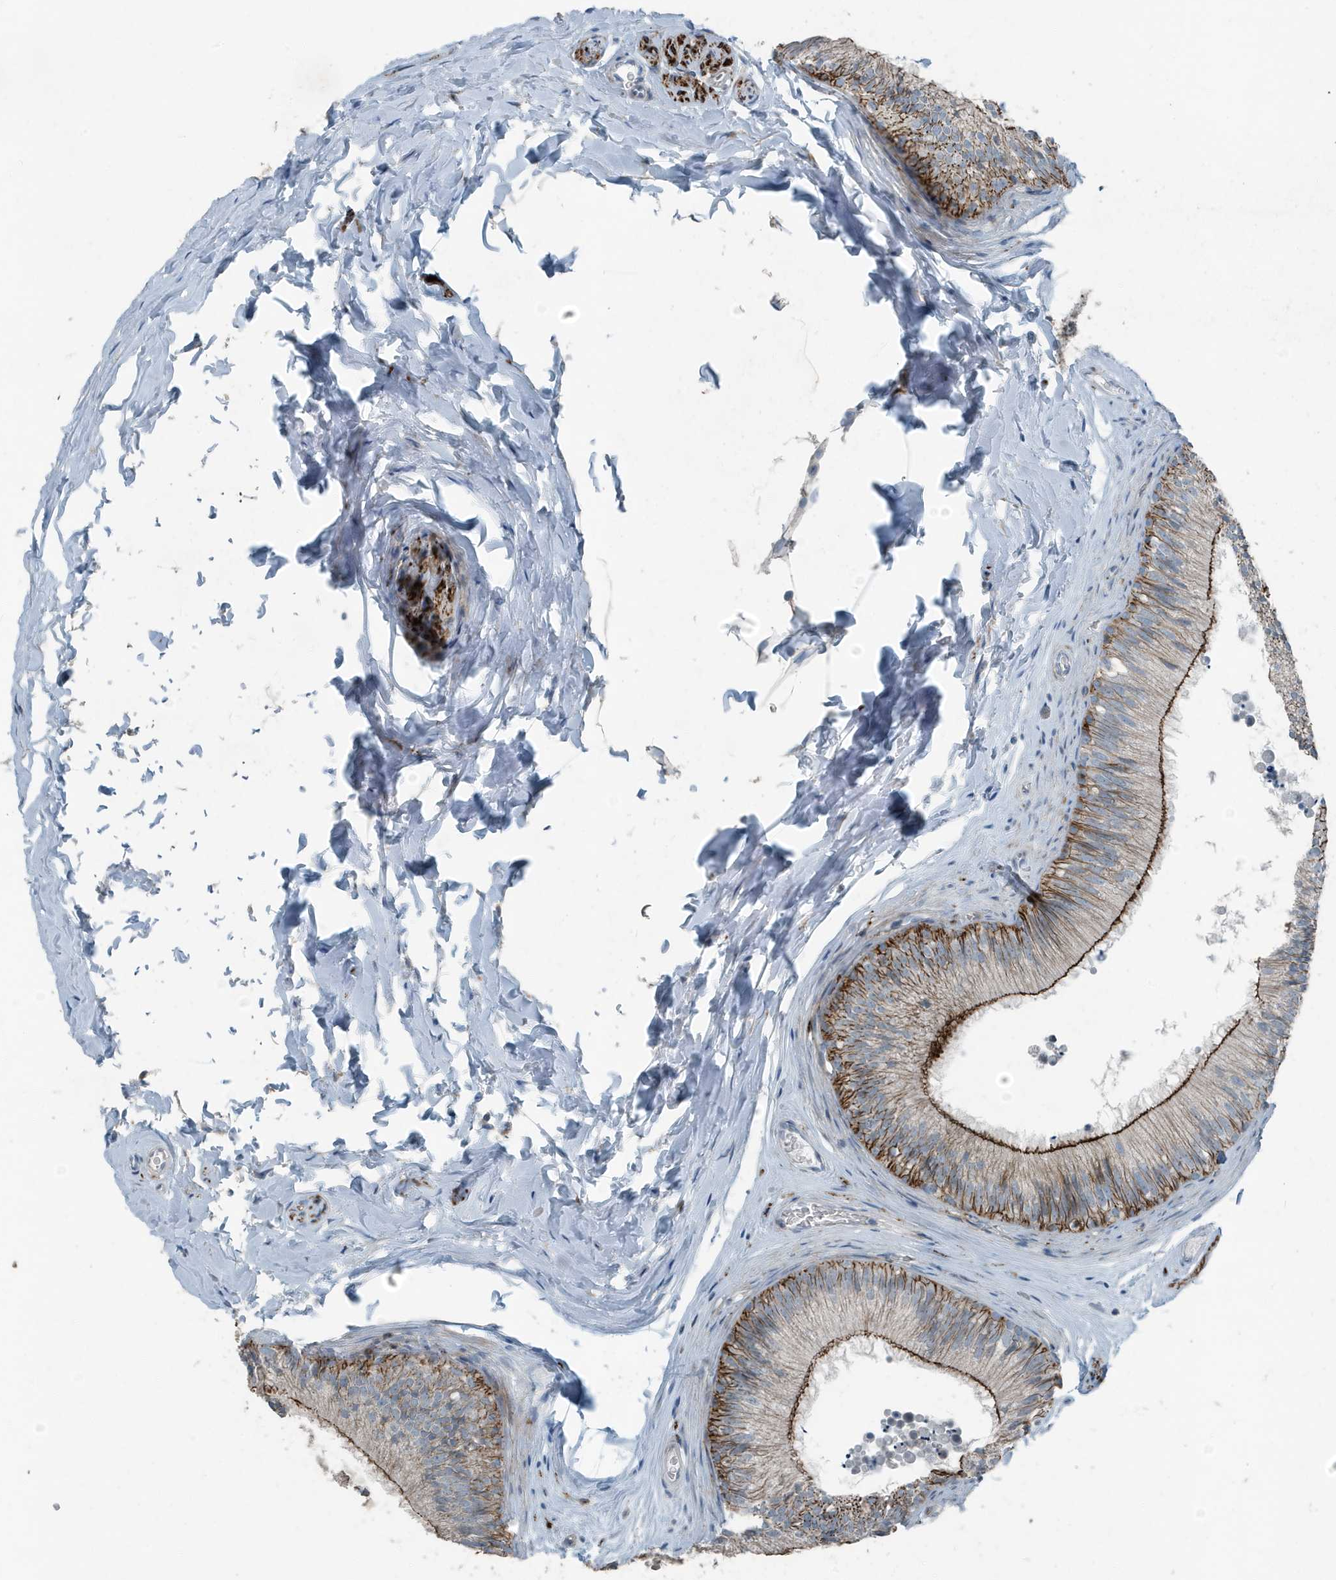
{"staining": {"intensity": "strong", "quantity": "25%-75%", "location": "cytoplasmic/membranous"}, "tissue": "epididymis", "cell_type": "Glandular cells", "image_type": "normal", "snomed": [{"axis": "morphology", "description": "Normal tissue, NOS"}, {"axis": "topography", "description": "Epididymis"}], "caption": "High-magnification brightfield microscopy of benign epididymis stained with DAB (brown) and counterstained with hematoxylin (blue). glandular cells exhibit strong cytoplasmic/membranous staining is present in about25%-75% of cells. (DAB IHC, brown staining for protein, blue staining for nuclei).", "gene": "FAM162A", "patient": {"sex": "male", "age": 29}}